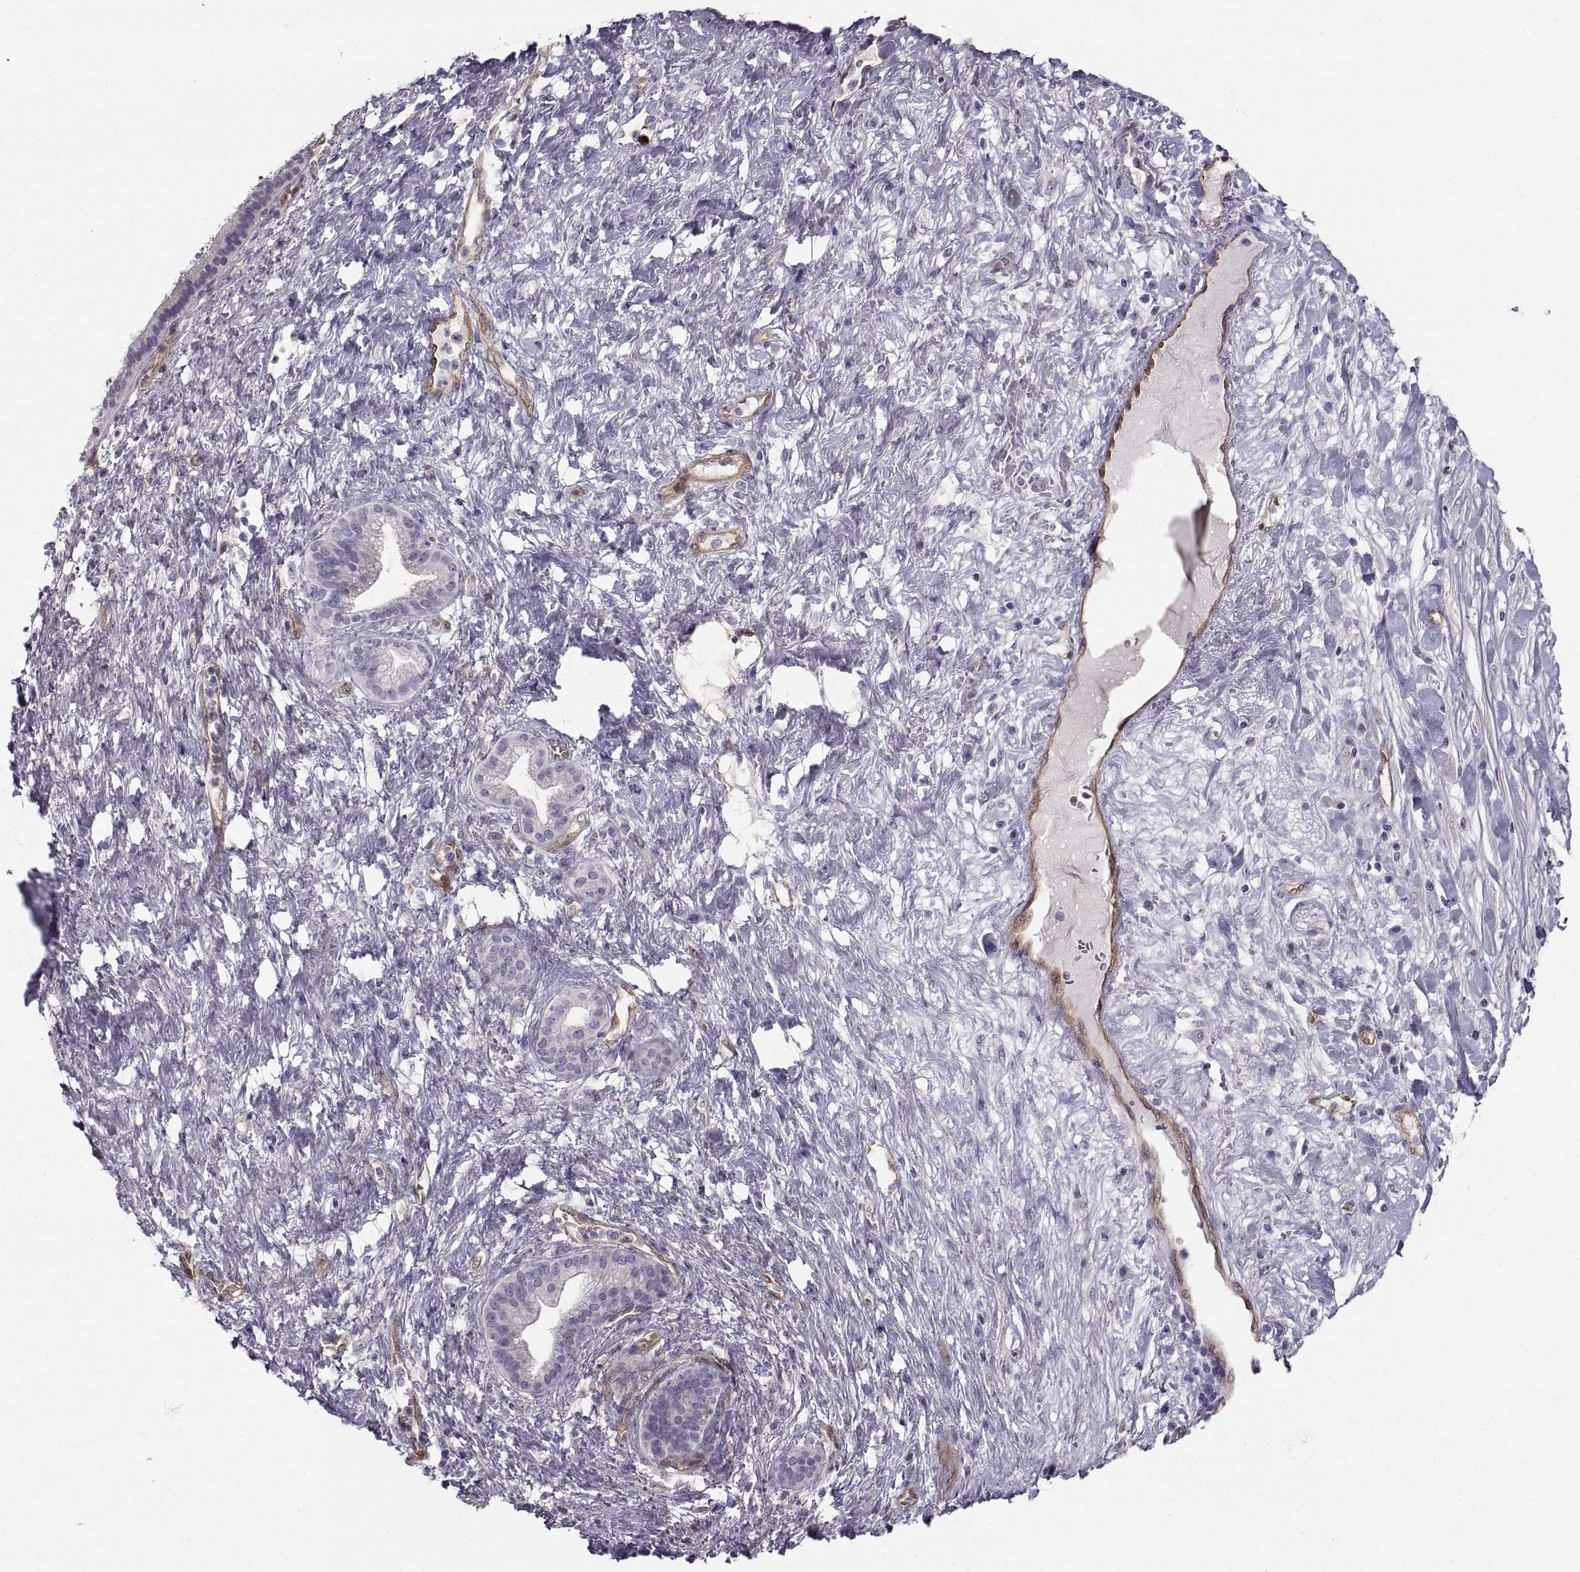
{"staining": {"intensity": "negative", "quantity": "none", "location": "none"}, "tissue": "pancreatic cancer", "cell_type": "Tumor cells", "image_type": "cancer", "snomed": [{"axis": "morphology", "description": "Adenocarcinoma, NOS"}, {"axis": "topography", "description": "Pancreas"}], "caption": "Protein analysis of pancreatic cancer displays no significant staining in tumor cells.", "gene": "PGM5", "patient": {"sex": "male", "age": 44}}